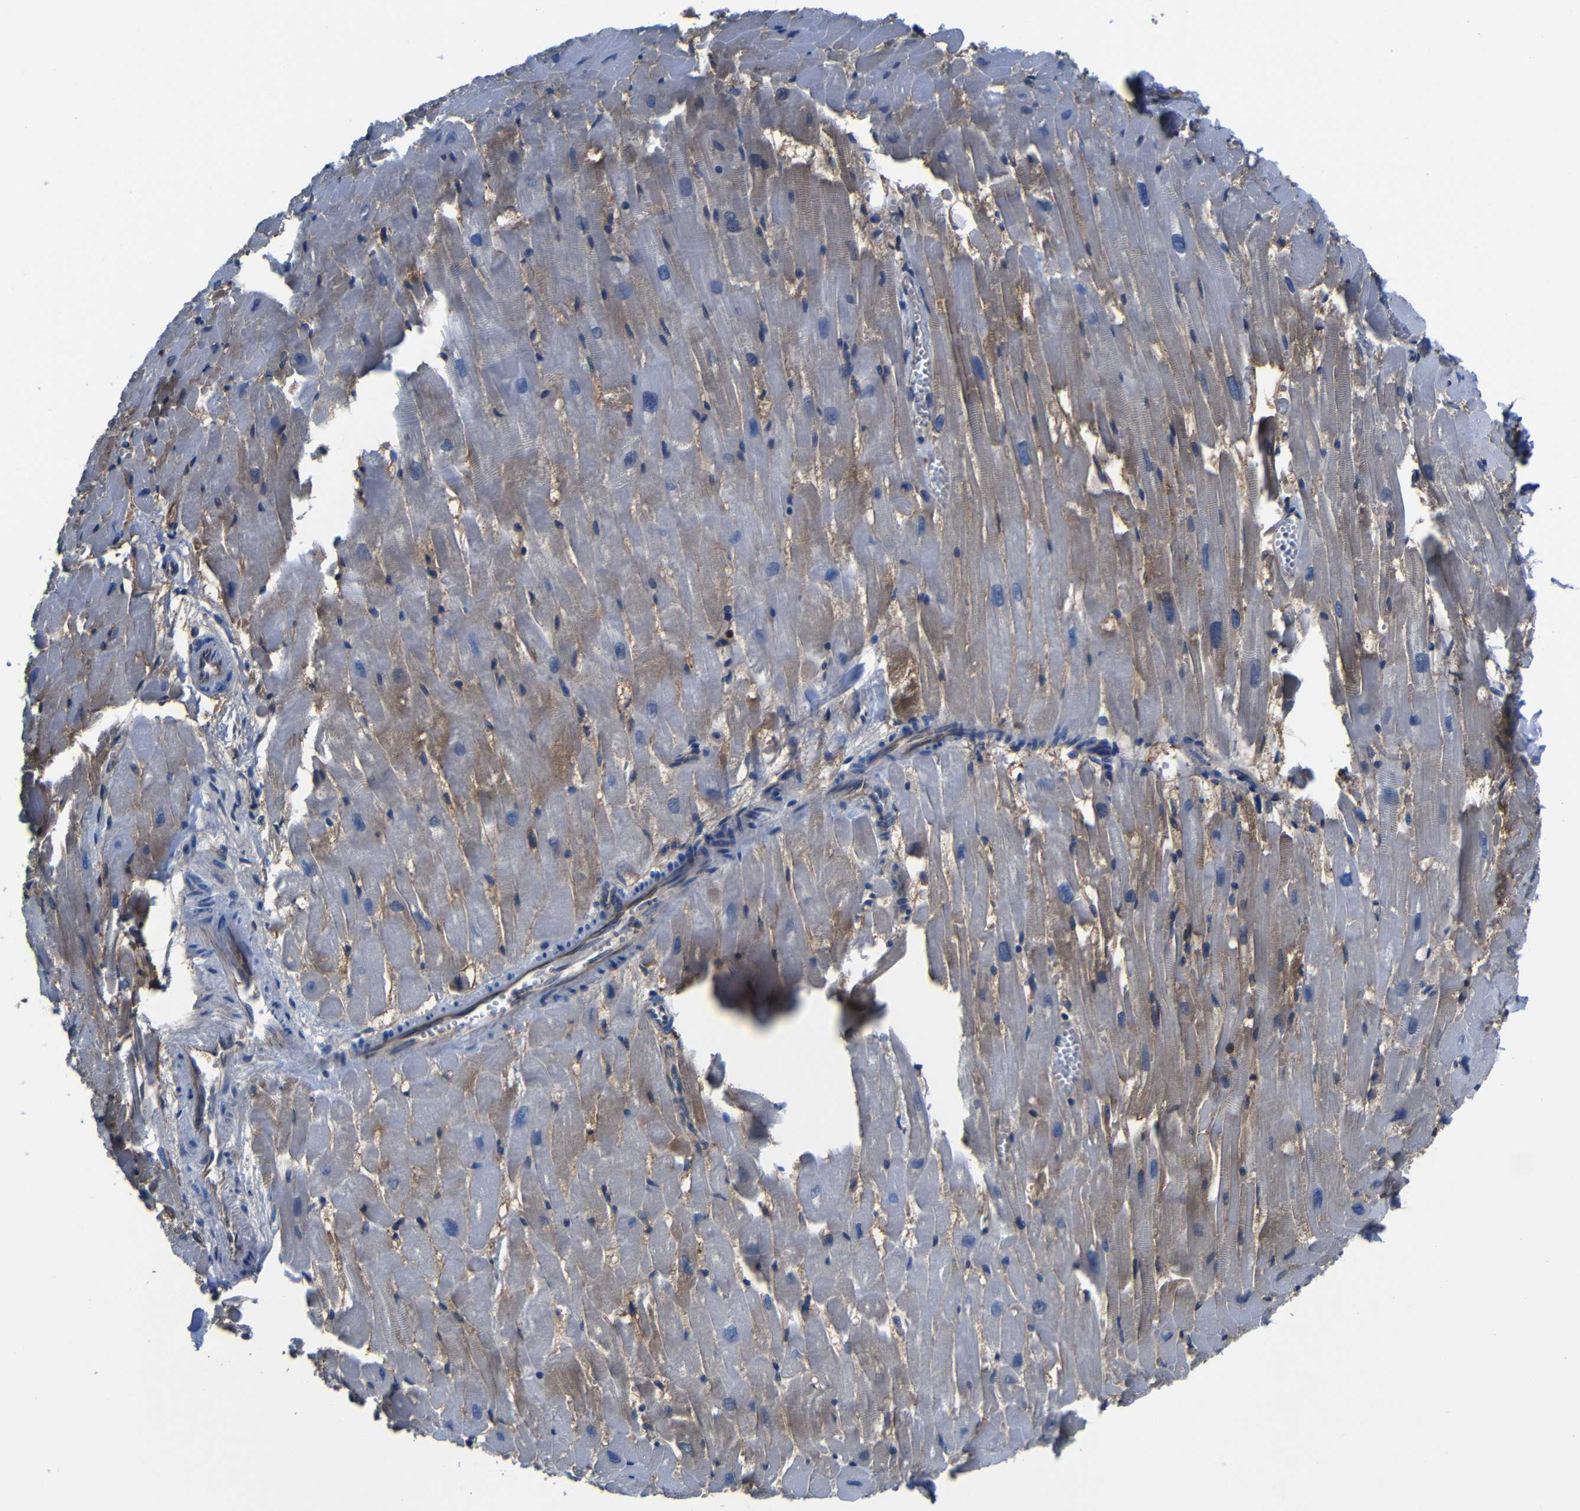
{"staining": {"intensity": "weak", "quantity": "<25%", "location": "cytoplasmic/membranous"}, "tissue": "heart muscle", "cell_type": "Cardiomyocytes", "image_type": "normal", "snomed": [{"axis": "morphology", "description": "Normal tissue, NOS"}, {"axis": "topography", "description": "Heart"}], "caption": "Image shows no significant protein expression in cardiomyocytes of normal heart muscle. (DAB immunohistochemistry, high magnification).", "gene": "ARHGEF1", "patient": {"sex": "female", "age": 19}}